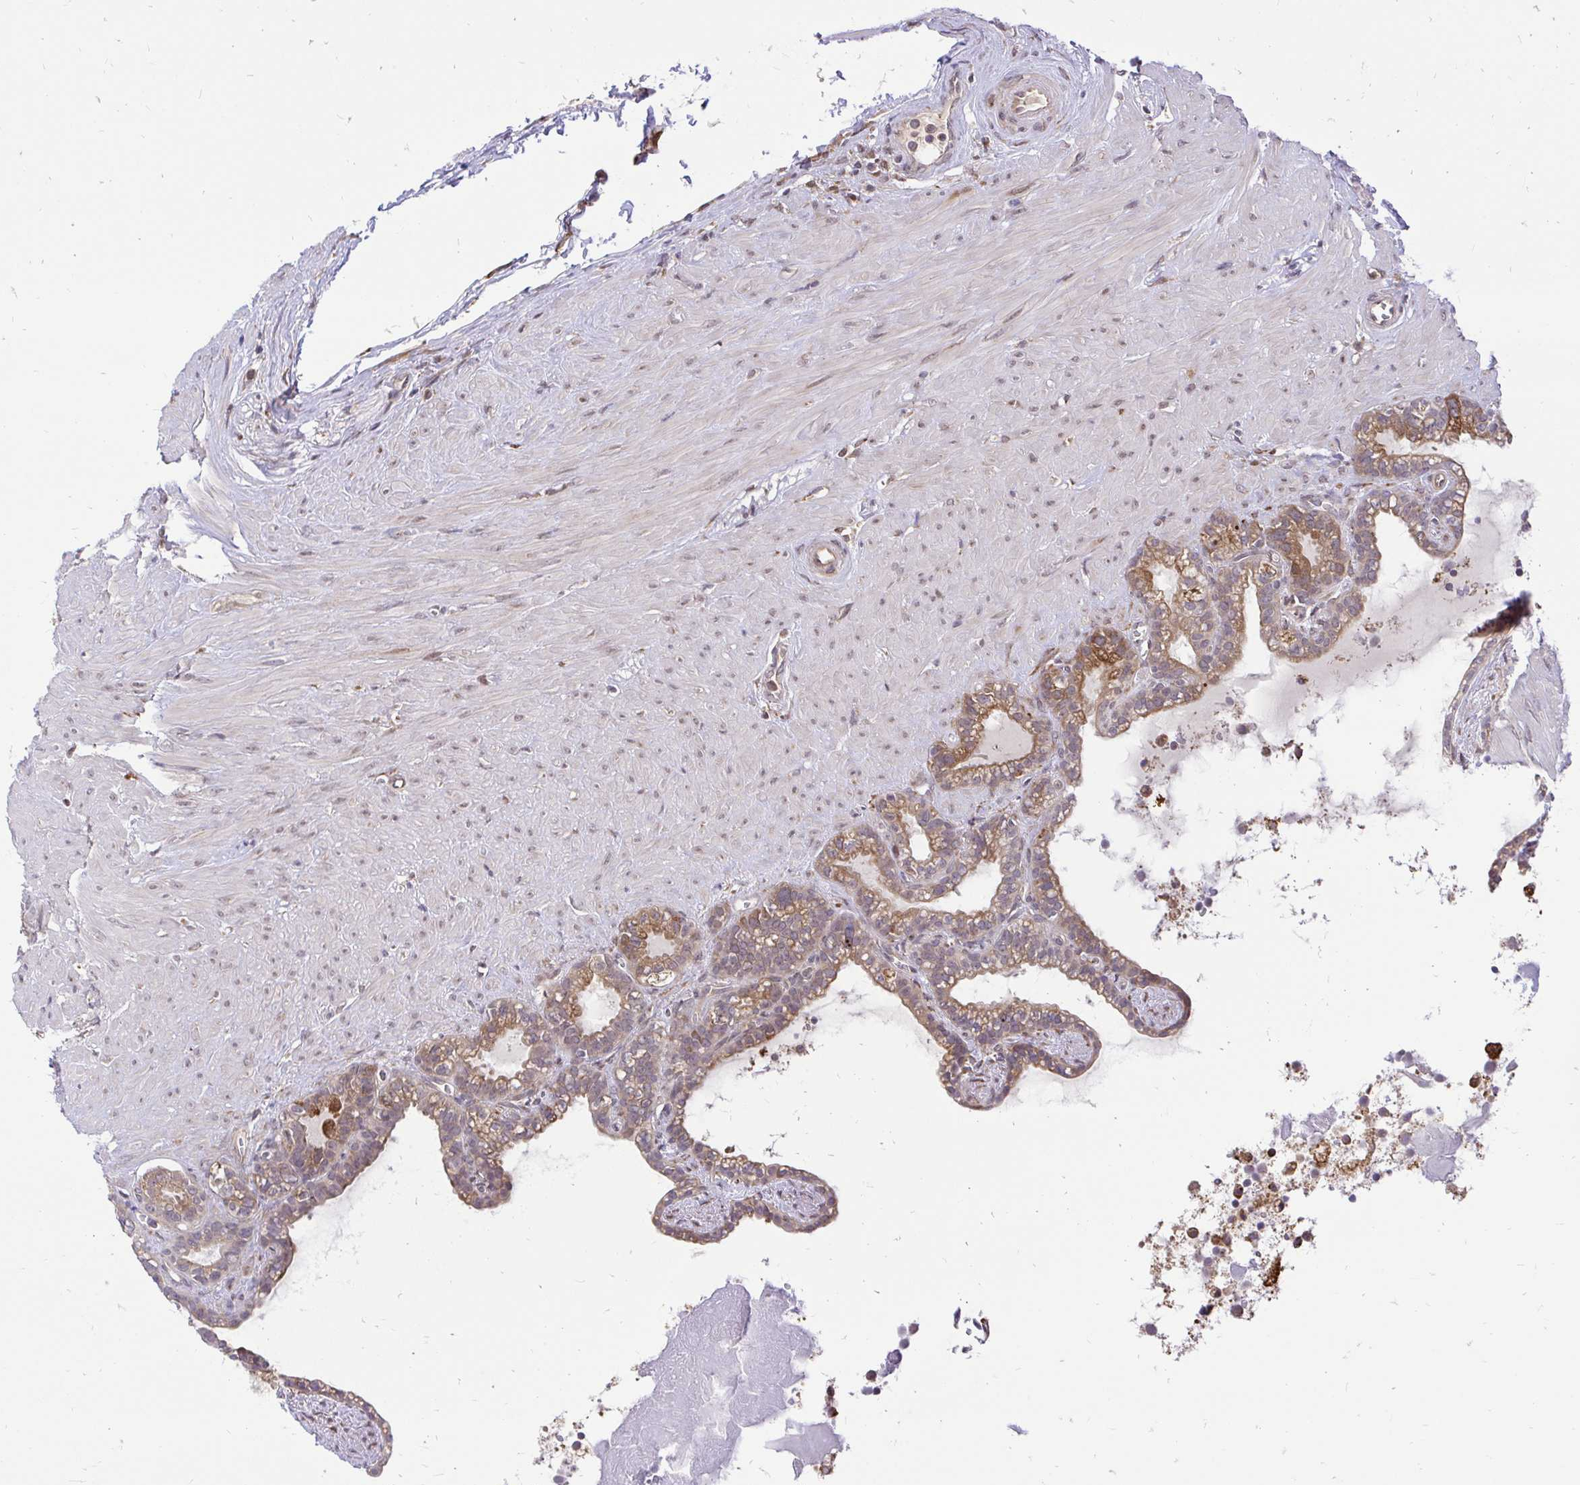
{"staining": {"intensity": "moderate", "quantity": ">75%", "location": "cytoplasmic/membranous"}, "tissue": "seminal vesicle", "cell_type": "Glandular cells", "image_type": "normal", "snomed": [{"axis": "morphology", "description": "Normal tissue, NOS"}, {"axis": "topography", "description": "Seminal veicle"}], "caption": "Seminal vesicle stained for a protein shows moderate cytoplasmic/membranous positivity in glandular cells.", "gene": "NAALAD2", "patient": {"sex": "male", "age": 76}}